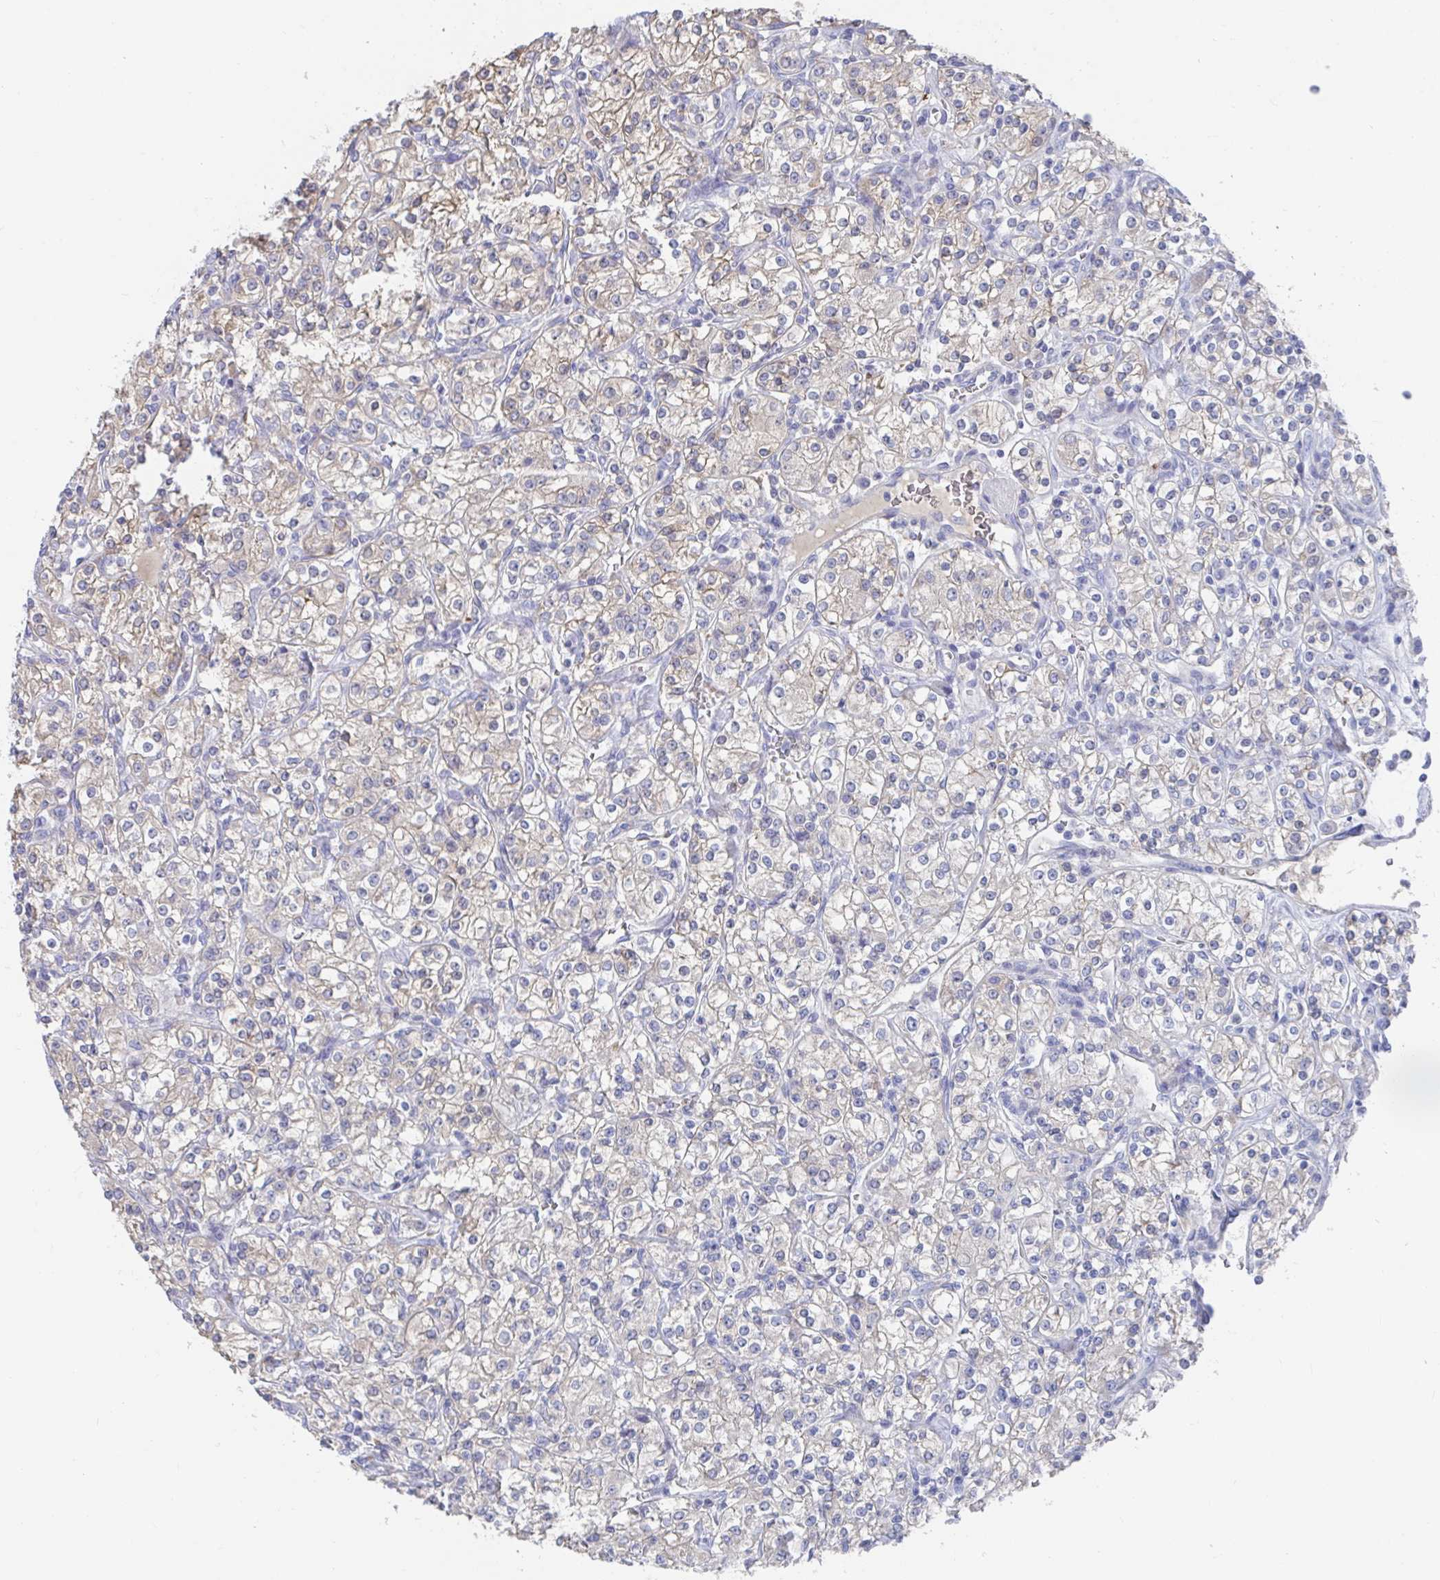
{"staining": {"intensity": "weak", "quantity": "25%-75%", "location": "cytoplasmic/membranous"}, "tissue": "renal cancer", "cell_type": "Tumor cells", "image_type": "cancer", "snomed": [{"axis": "morphology", "description": "Adenocarcinoma, NOS"}, {"axis": "topography", "description": "Kidney"}], "caption": "A photomicrograph of renal cancer stained for a protein shows weak cytoplasmic/membranous brown staining in tumor cells. The protein is stained brown, and the nuclei are stained in blue (DAB (3,3'-diaminobenzidine) IHC with brightfield microscopy, high magnification).", "gene": "KCNK5", "patient": {"sex": "male", "age": 77}}